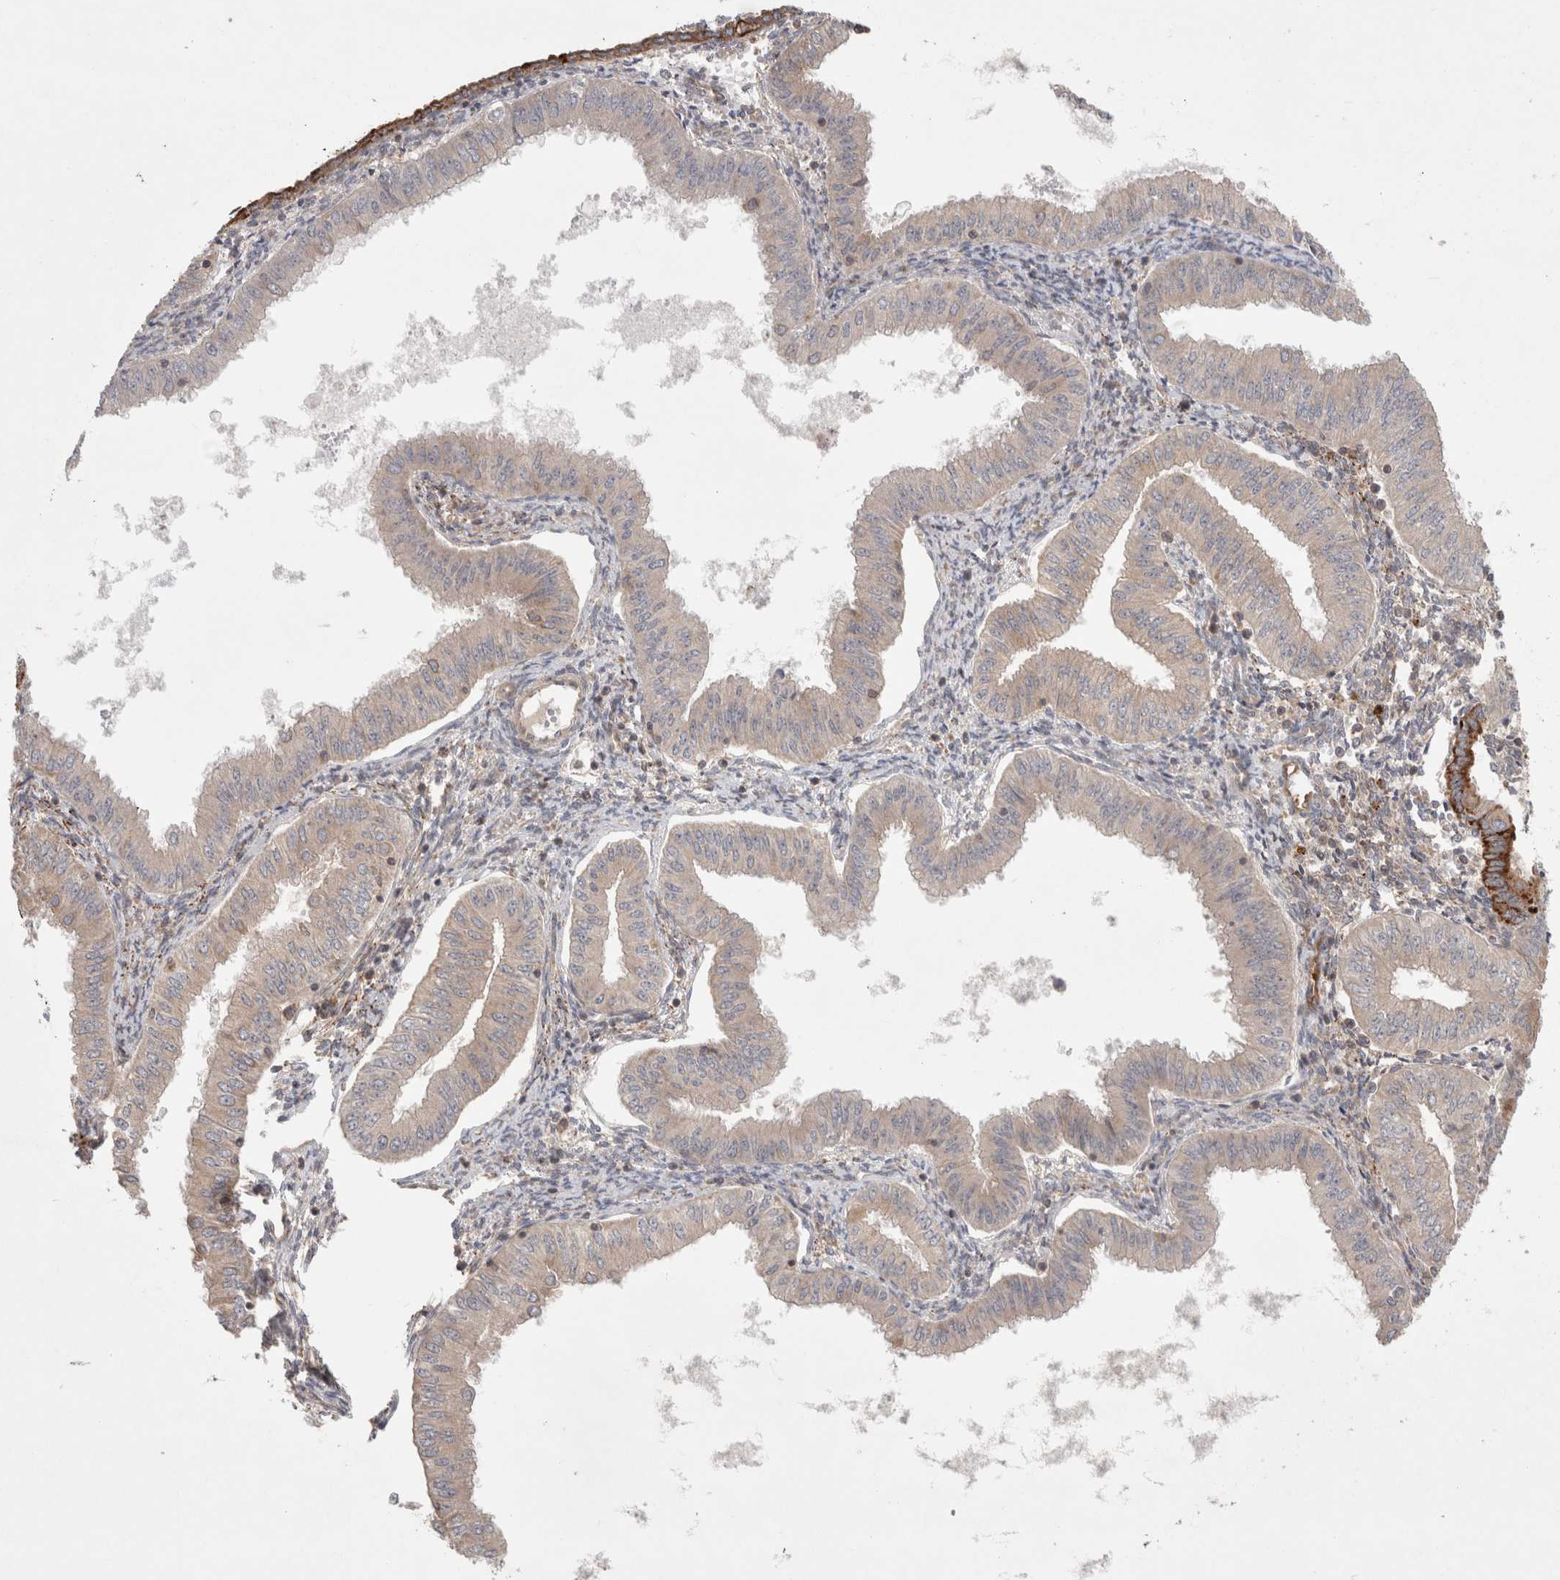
{"staining": {"intensity": "weak", "quantity": "<25%", "location": "cytoplasmic/membranous"}, "tissue": "endometrial cancer", "cell_type": "Tumor cells", "image_type": "cancer", "snomed": [{"axis": "morphology", "description": "Normal tissue, NOS"}, {"axis": "morphology", "description": "Adenocarcinoma, NOS"}, {"axis": "topography", "description": "Endometrium"}], "caption": "Immunohistochemistry image of neoplastic tissue: human endometrial adenocarcinoma stained with DAB reveals no significant protein expression in tumor cells. The staining is performed using DAB (3,3'-diaminobenzidine) brown chromogen with nuclei counter-stained in using hematoxylin.", "gene": "HROB", "patient": {"sex": "female", "age": 53}}